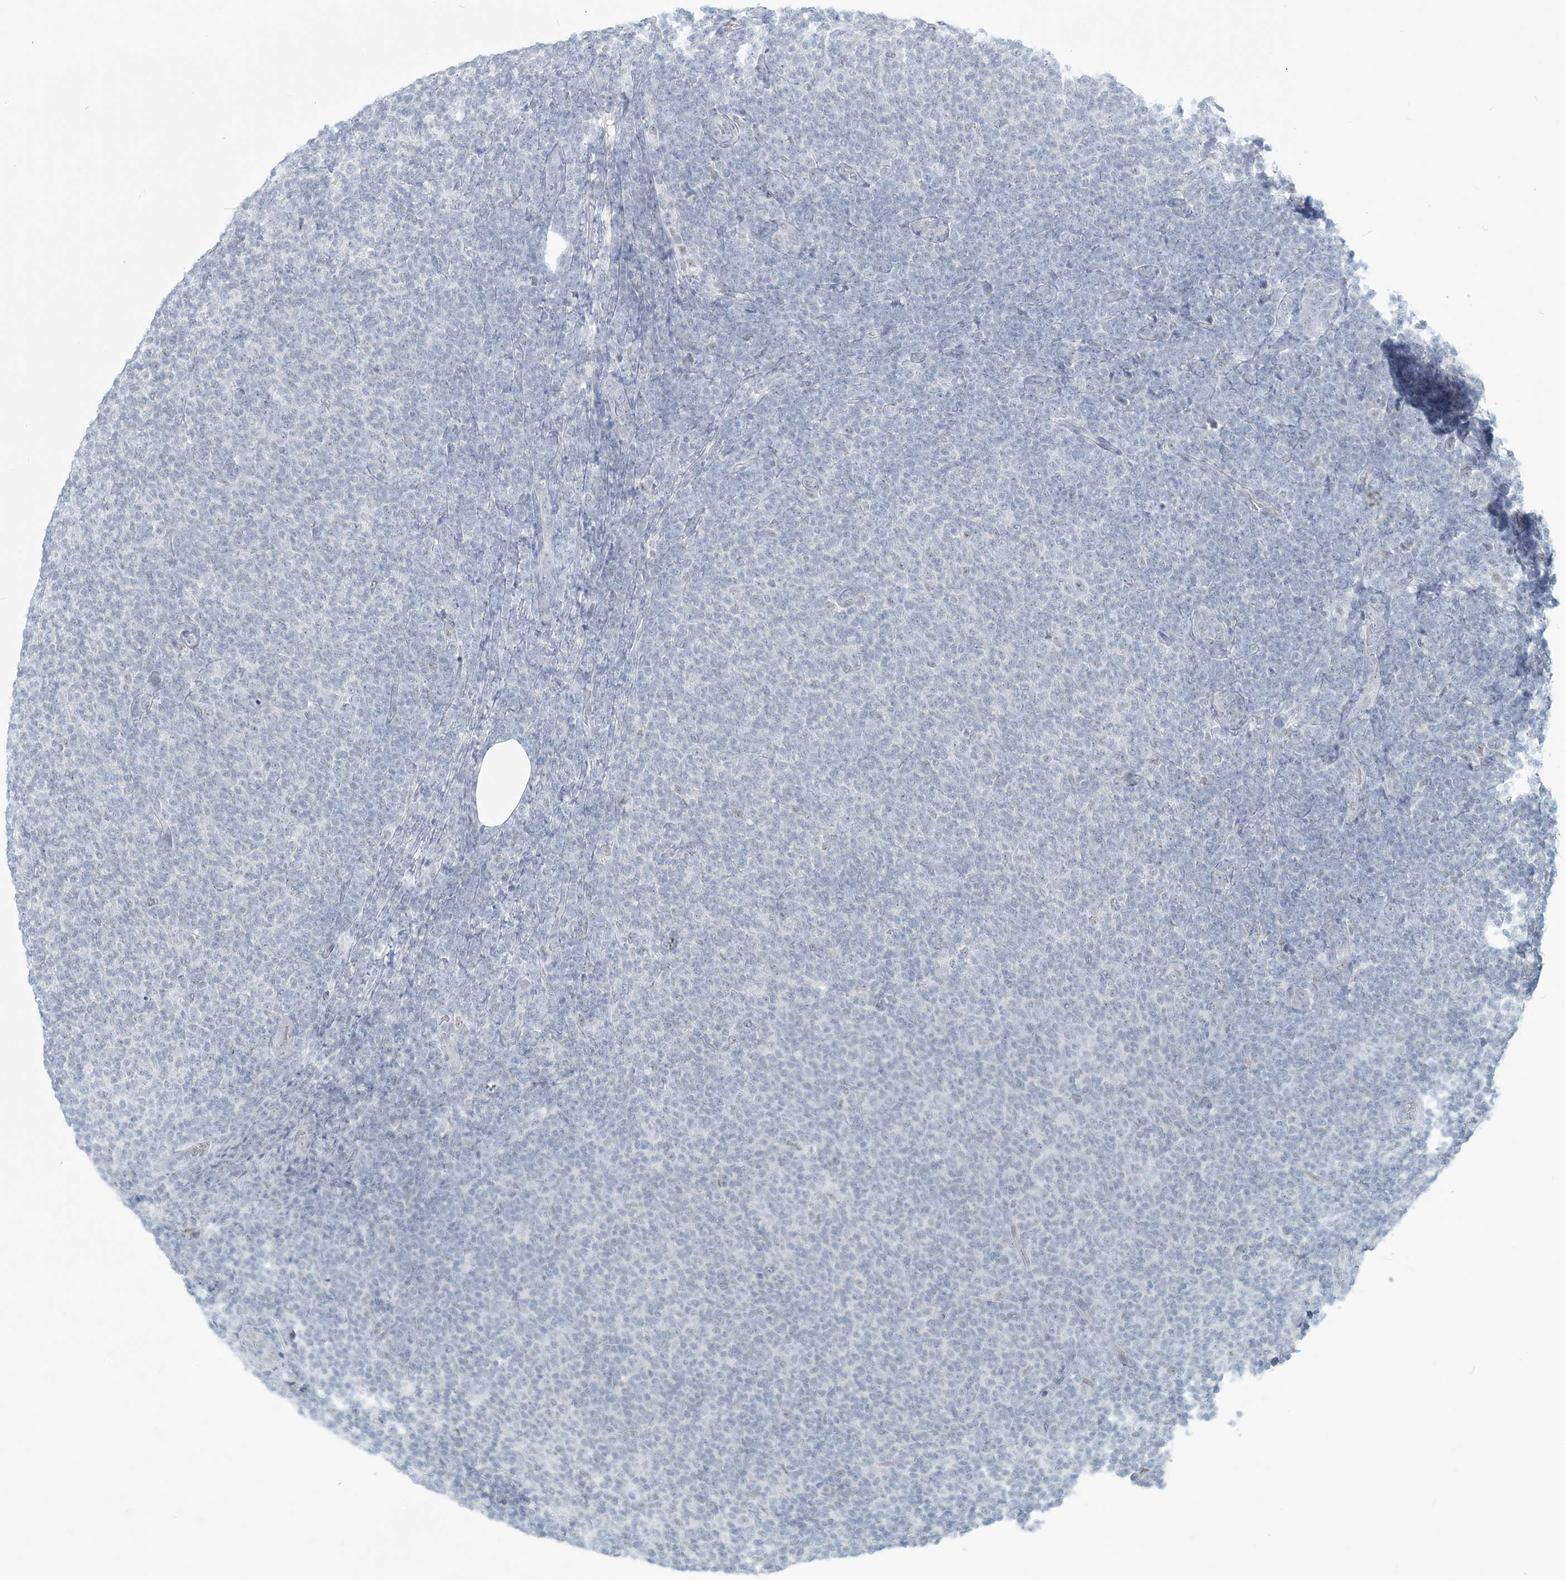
{"staining": {"intensity": "negative", "quantity": "none", "location": "none"}, "tissue": "lymphoma", "cell_type": "Tumor cells", "image_type": "cancer", "snomed": [{"axis": "morphology", "description": "Malignant lymphoma, non-Hodgkin's type, Low grade"}, {"axis": "topography", "description": "Lymph node"}], "caption": "A histopathology image of lymphoma stained for a protein reveals no brown staining in tumor cells.", "gene": "SCML1", "patient": {"sex": "male", "age": 66}}